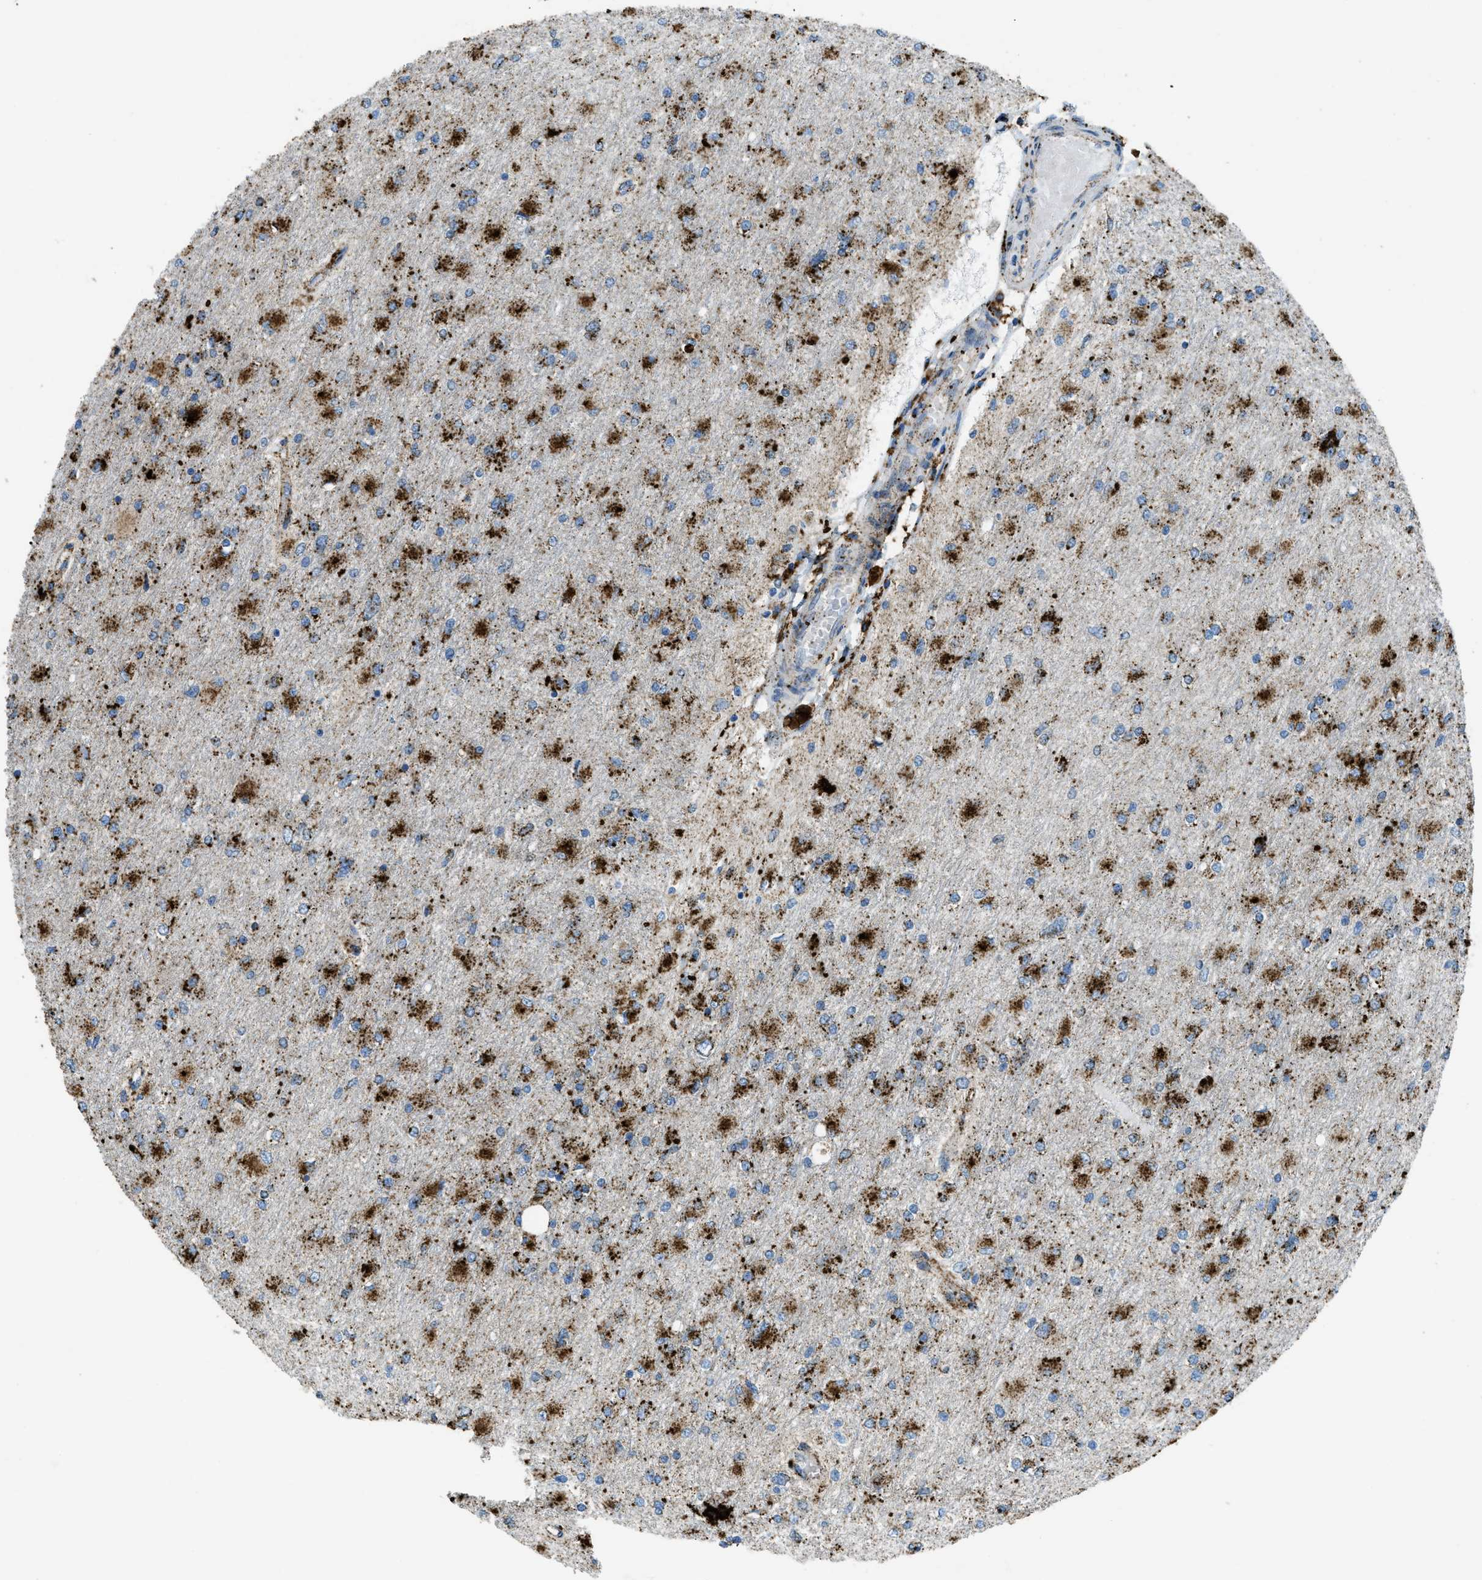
{"staining": {"intensity": "strong", "quantity": ">75%", "location": "cytoplasmic/membranous"}, "tissue": "glioma", "cell_type": "Tumor cells", "image_type": "cancer", "snomed": [{"axis": "morphology", "description": "Glioma, malignant, High grade"}, {"axis": "topography", "description": "Cerebral cortex"}], "caption": "There is high levels of strong cytoplasmic/membranous positivity in tumor cells of glioma, as demonstrated by immunohistochemical staining (brown color).", "gene": "SCARB2", "patient": {"sex": "female", "age": 36}}